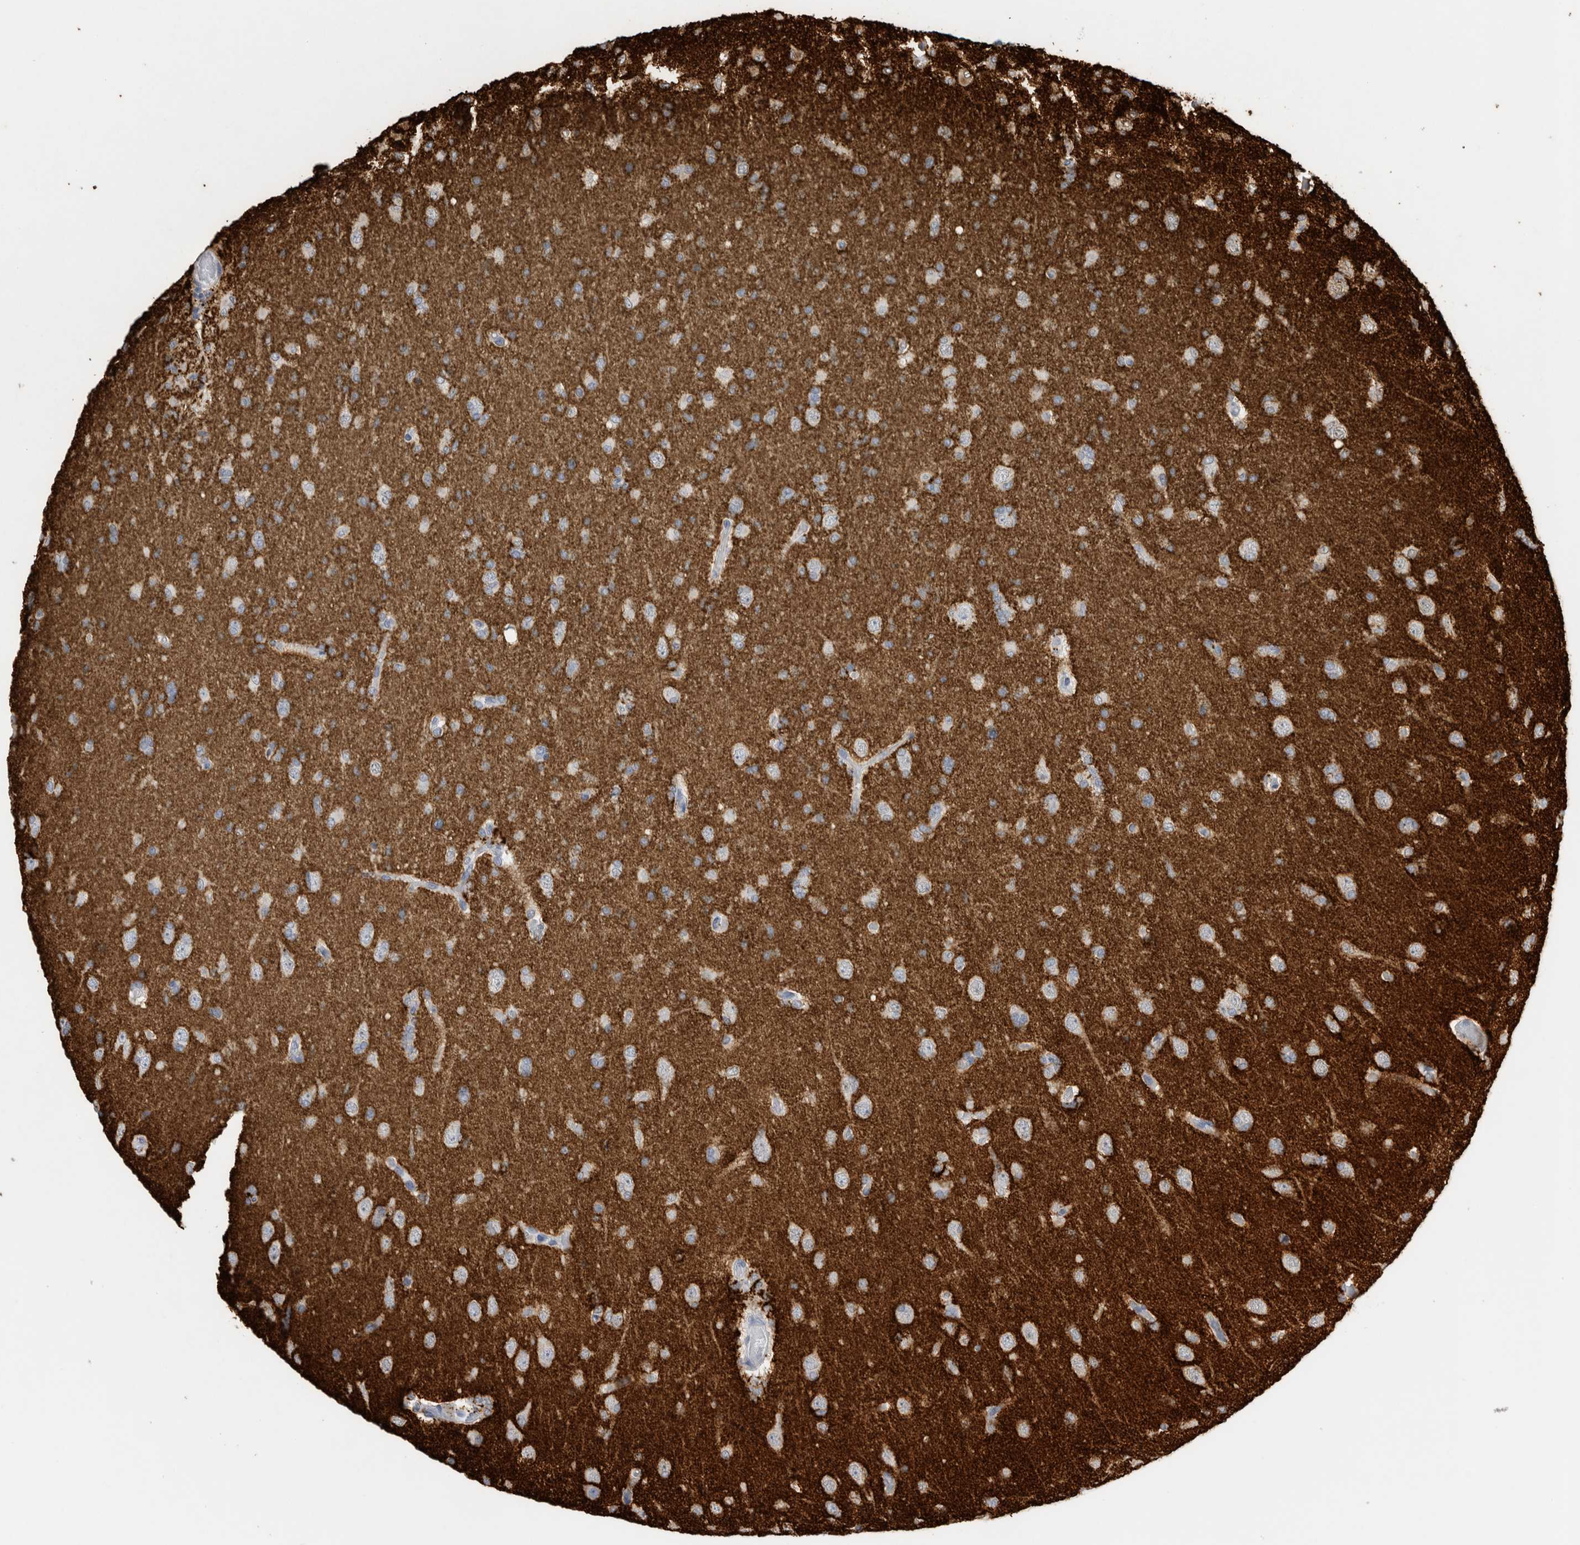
{"staining": {"intensity": "weak", "quantity": "<25%", "location": "cytoplasmic/membranous"}, "tissue": "glioma", "cell_type": "Tumor cells", "image_type": "cancer", "snomed": [{"axis": "morphology", "description": "Glioma, malignant, High grade"}, {"axis": "topography", "description": "Cerebral cortex"}], "caption": "Immunohistochemistry micrograph of neoplastic tissue: human malignant glioma (high-grade) stained with DAB exhibits no significant protein expression in tumor cells.", "gene": "BCAN", "patient": {"sex": "female", "age": 36}}